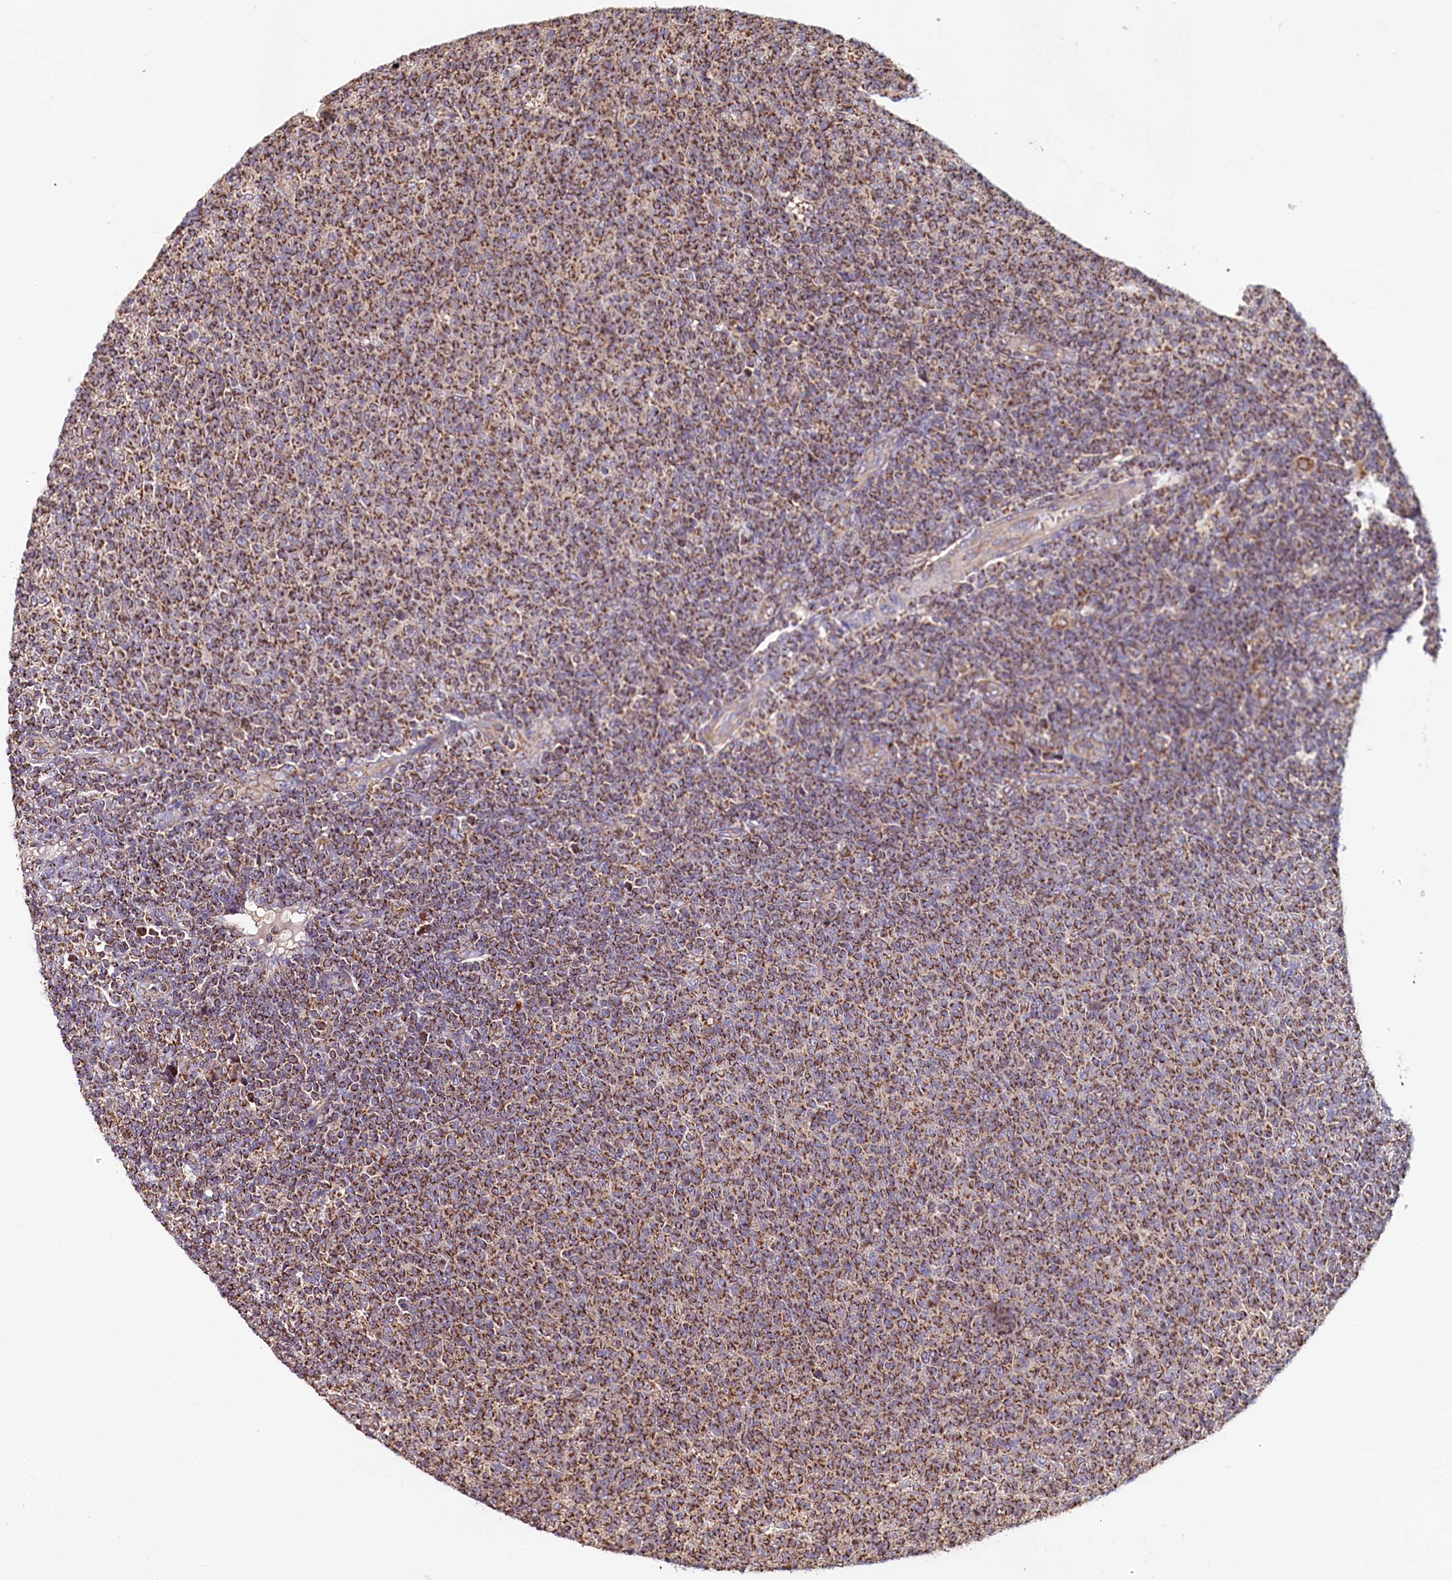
{"staining": {"intensity": "moderate", "quantity": ">75%", "location": "cytoplasmic/membranous"}, "tissue": "lymphoma", "cell_type": "Tumor cells", "image_type": "cancer", "snomed": [{"axis": "morphology", "description": "Malignant lymphoma, non-Hodgkin's type, Low grade"}, {"axis": "topography", "description": "Lymph node"}], "caption": "Human lymphoma stained with a brown dye exhibits moderate cytoplasmic/membranous positive expression in about >75% of tumor cells.", "gene": "NUDT15", "patient": {"sex": "male", "age": 66}}